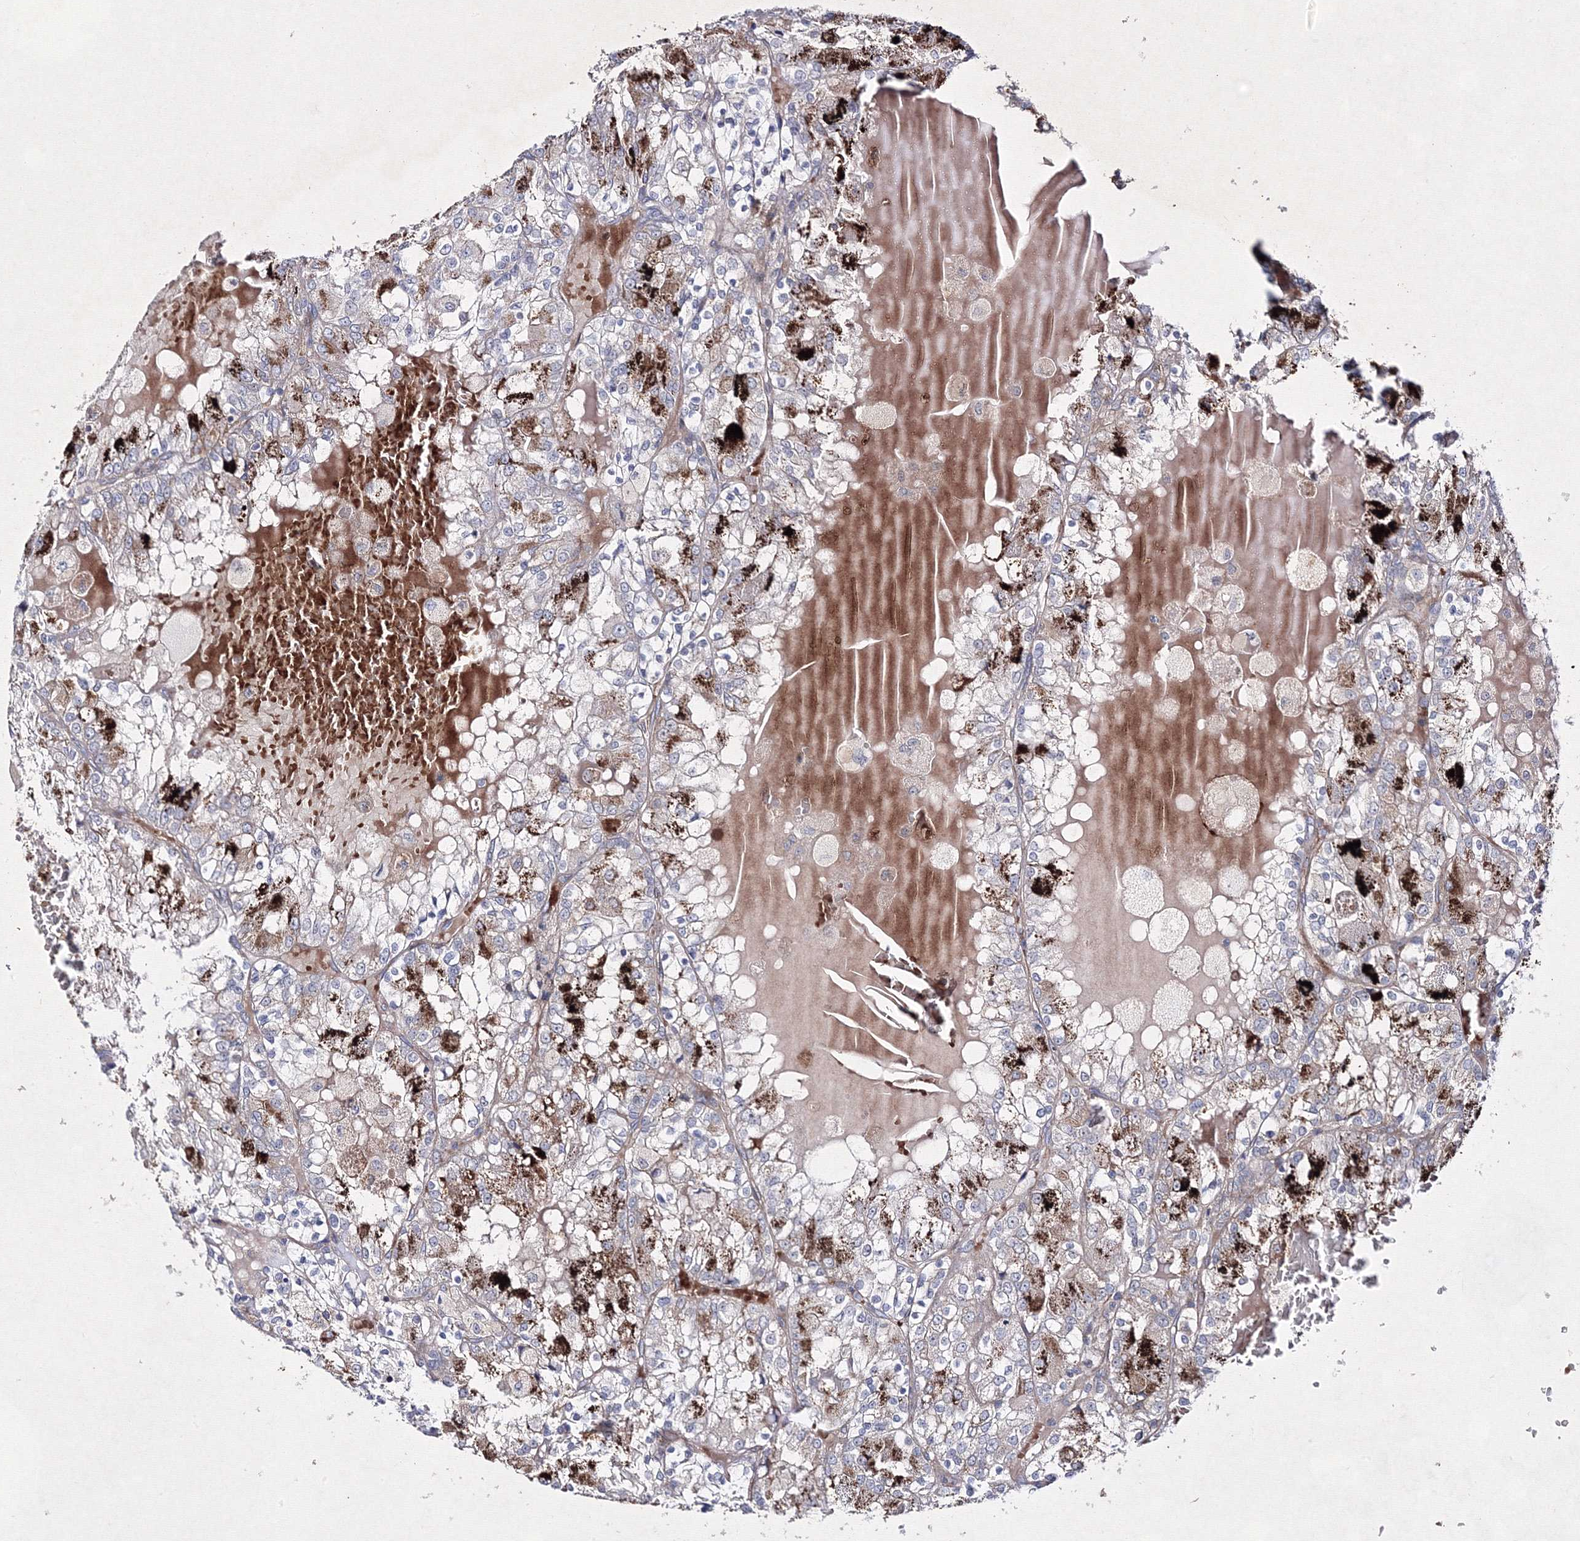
{"staining": {"intensity": "strong", "quantity": "<25%", "location": "cytoplasmic/membranous"}, "tissue": "renal cancer", "cell_type": "Tumor cells", "image_type": "cancer", "snomed": [{"axis": "morphology", "description": "Adenocarcinoma, NOS"}, {"axis": "topography", "description": "Kidney"}], "caption": "Immunohistochemistry (DAB (3,3'-diaminobenzidine)) staining of renal cancer (adenocarcinoma) exhibits strong cytoplasmic/membranous protein expression in about <25% of tumor cells.", "gene": "GFM1", "patient": {"sex": "female", "age": 56}}